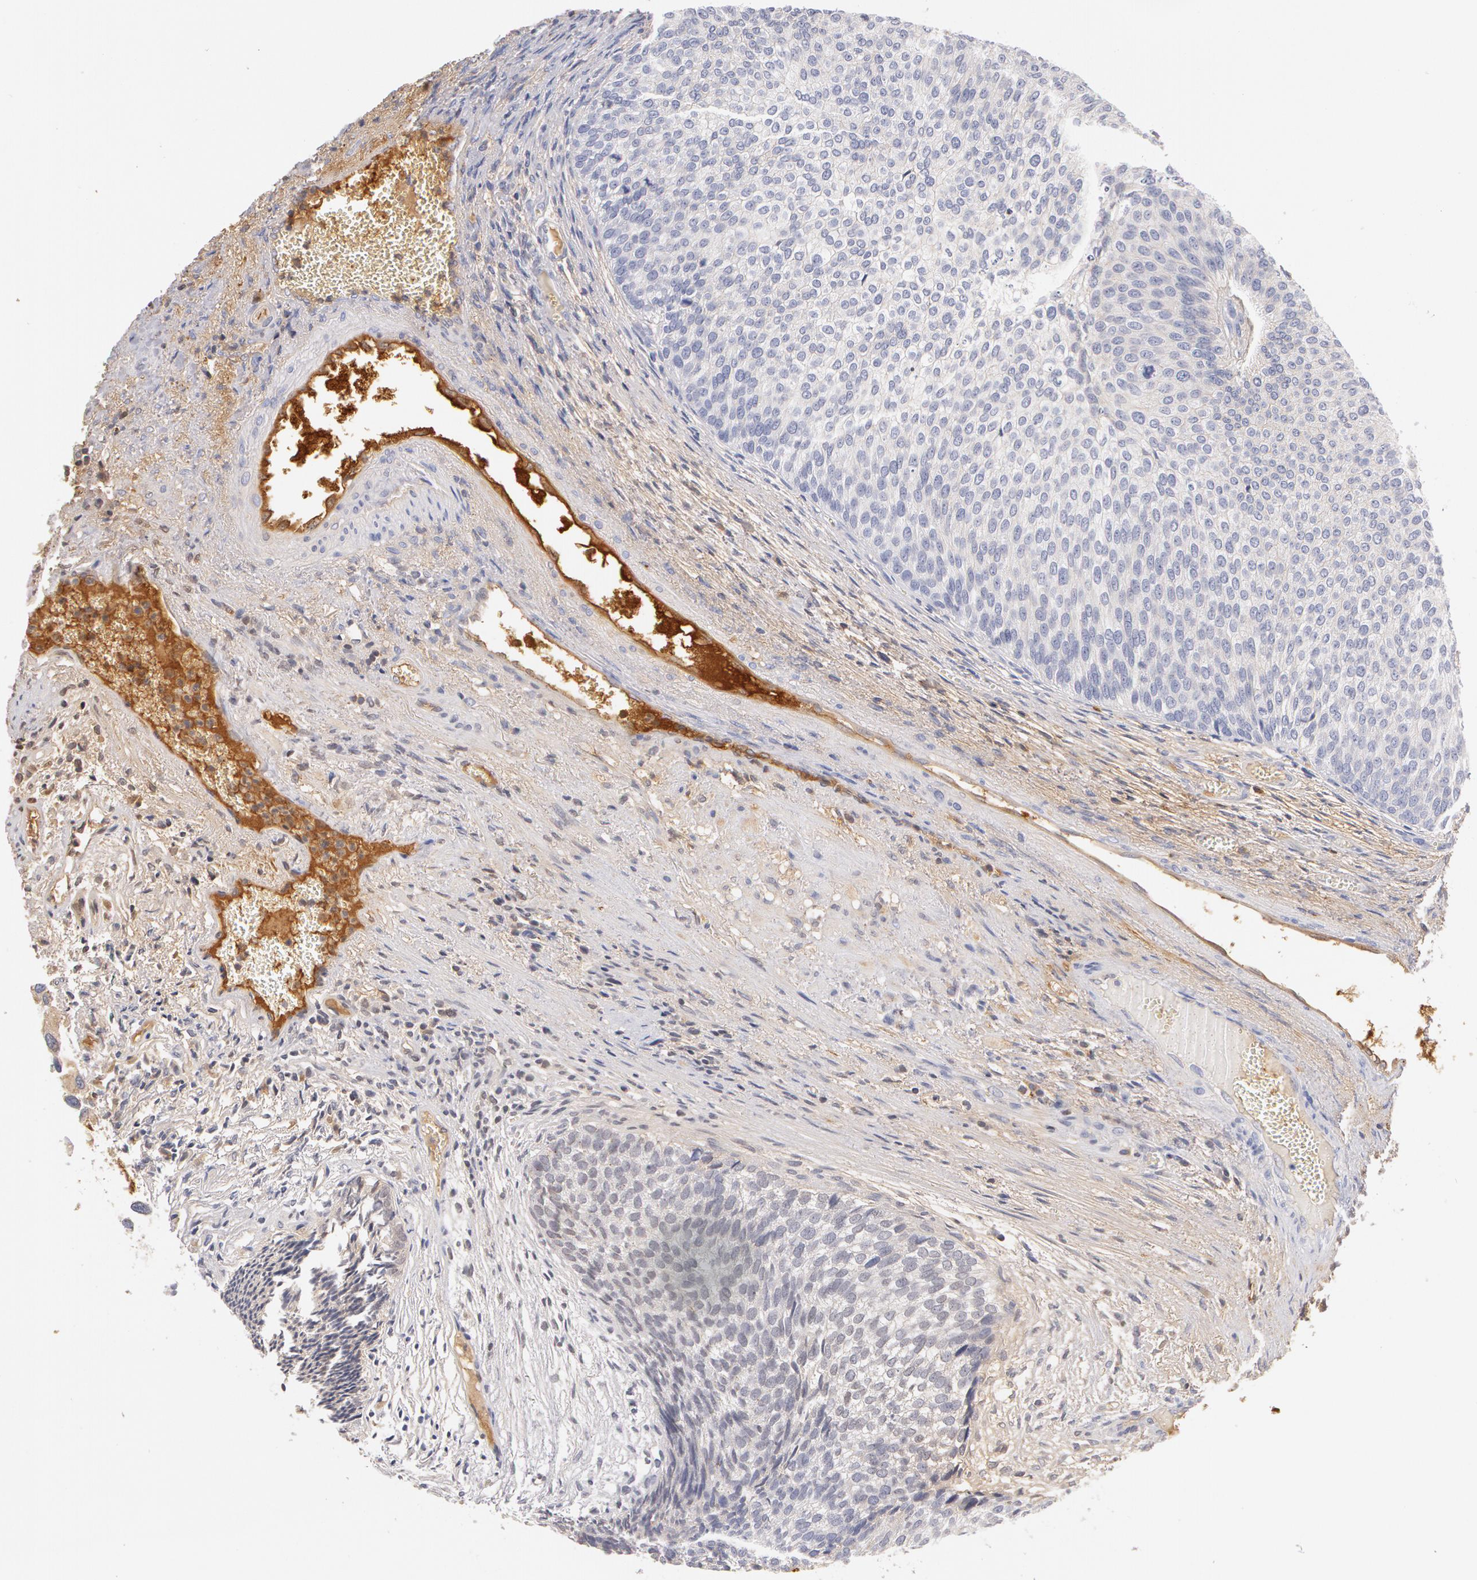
{"staining": {"intensity": "negative", "quantity": "none", "location": "none"}, "tissue": "urothelial cancer", "cell_type": "Tumor cells", "image_type": "cancer", "snomed": [{"axis": "morphology", "description": "Urothelial carcinoma, Low grade"}, {"axis": "topography", "description": "Urinary bladder"}], "caption": "IHC histopathology image of neoplastic tissue: urothelial carcinoma (low-grade) stained with DAB displays no significant protein expression in tumor cells.", "gene": "GC", "patient": {"sex": "male", "age": 84}}